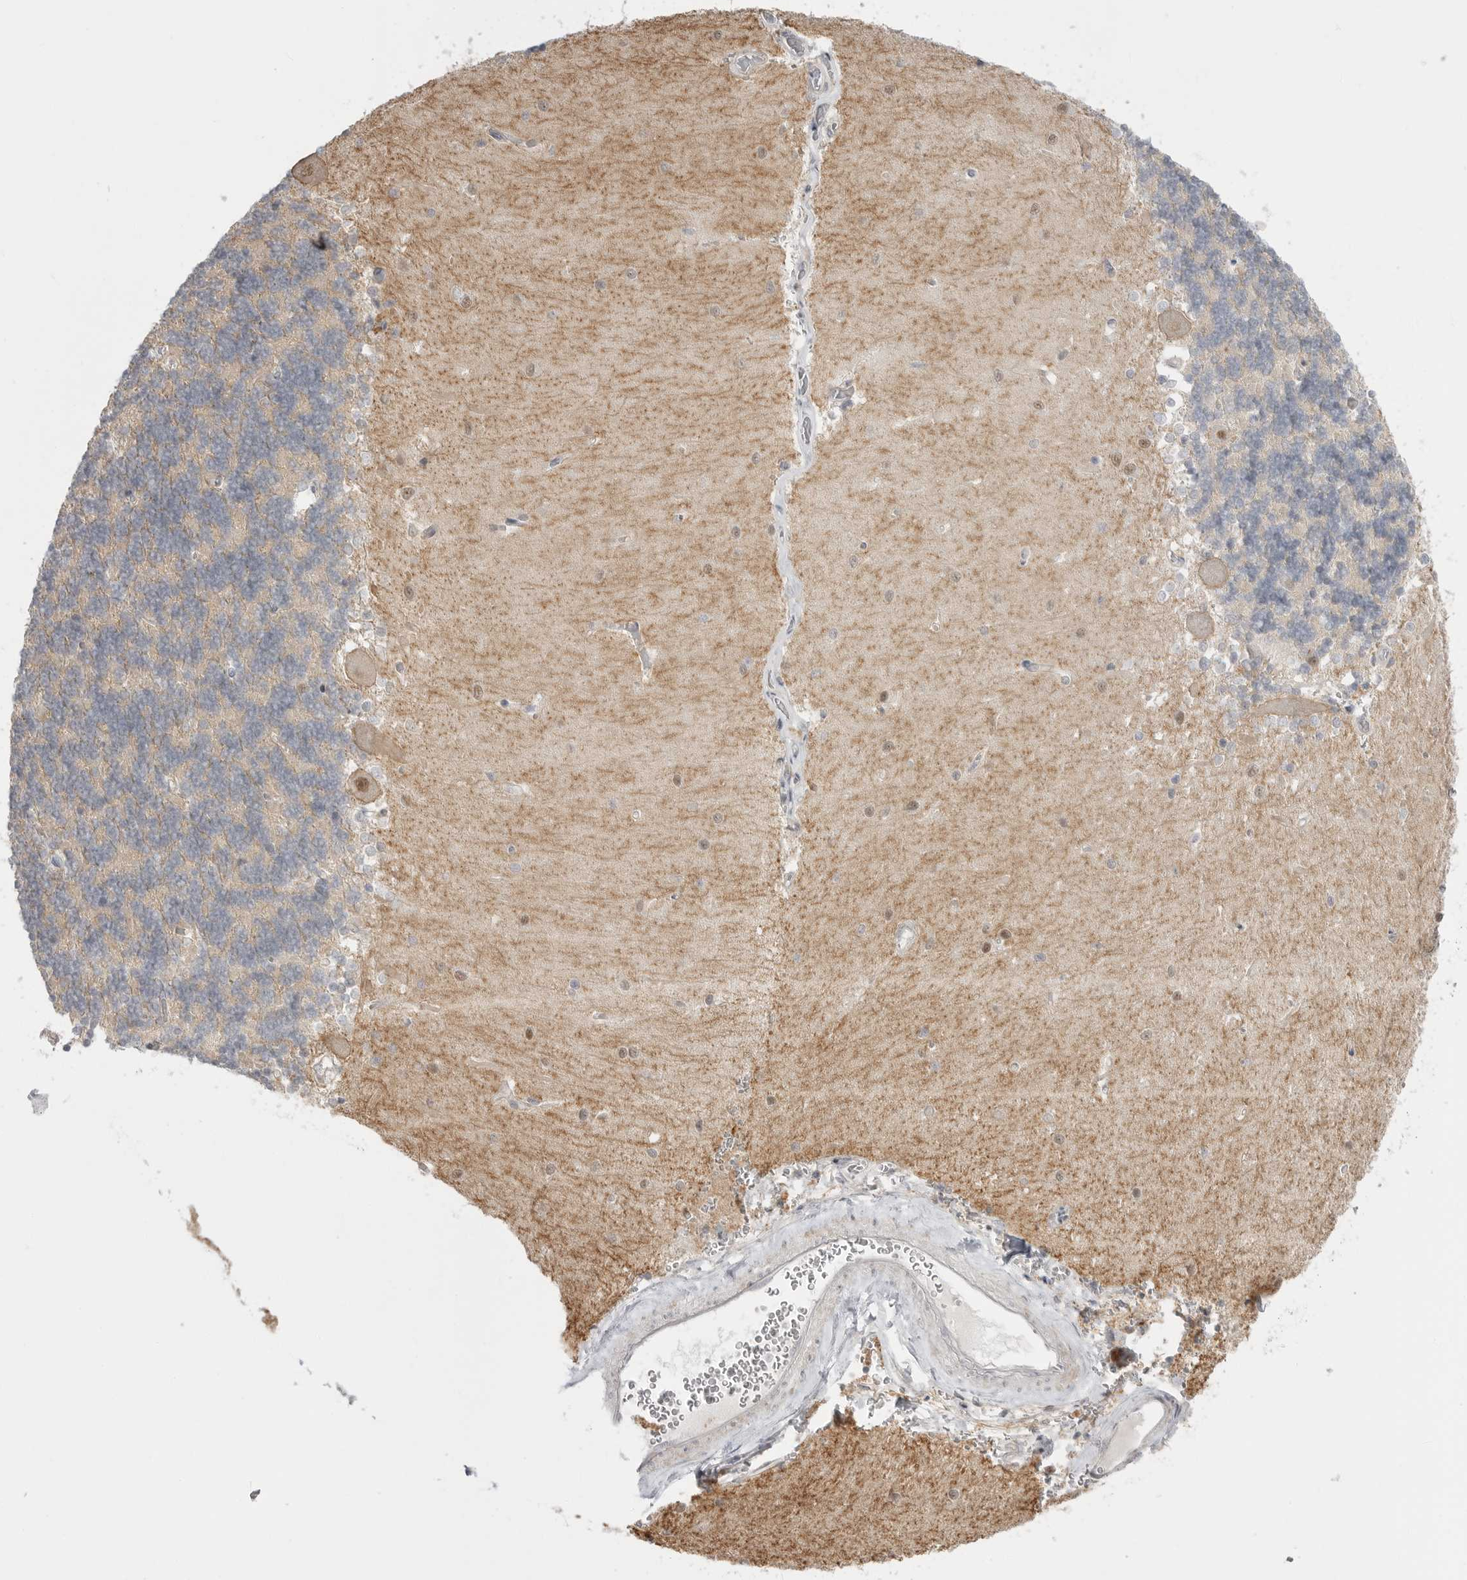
{"staining": {"intensity": "weak", "quantity": "<25%", "location": "cytoplasmic/membranous"}, "tissue": "cerebellum", "cell_type": "Cells in granular layer", "image_type": "normal", "snomed": [{"axis": "morphology", "description": "Normal tissue, NOS"}, {"axis": "topography", "description": "Cerebellum"}], "caption": "The image displays no significant positivity in cells in granular layer of cerebellum. (Stains: DAB IHC with hematoxylin counter stain, Microscopy: brightfield microscopy at high magnification).", "gene": "GGT6", "patient": {"sex": "male", "age": 37}}